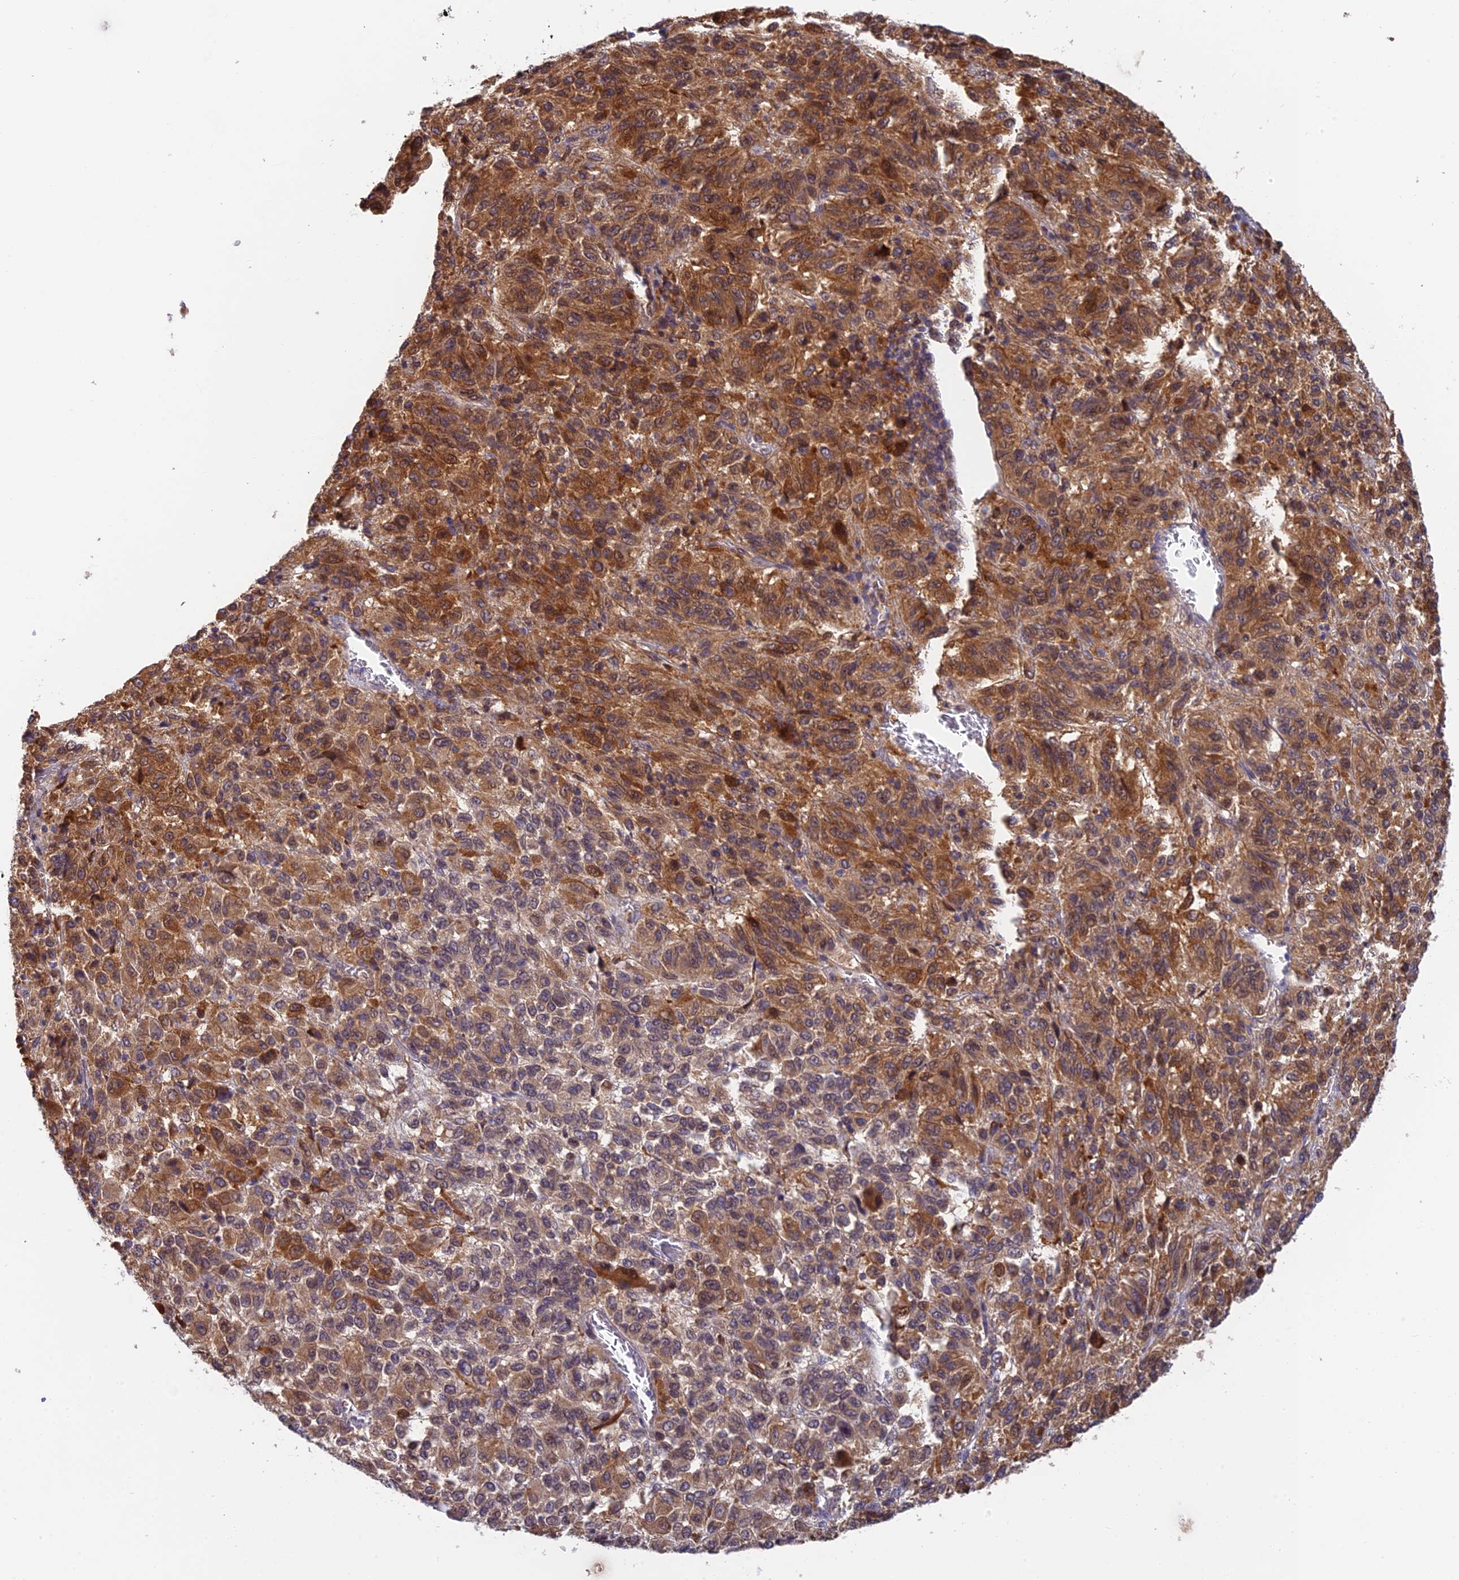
{"staining": {"intensity": "moderate", "quantity": ">75%", "location": "cytoplasmic/membranous"}, "tissue": "melanoma", "cell_type": "Tumor cells", "image_type": "cancer", "snomed": [{"axis": "morphology", "description": "Malignant melanoma, Metastatic site"}, {"axis": "topography", "description": "Lung"}], "caption": "Brown immunohistochemical staining in malignant melanoma (metastatic site) shows moderate cytoplasmic/membranous expression in about >75% of tumor cells. (Brightfield microscopy of DAB IHC at high magnification).", "gene": "IPO5", "patient": {"sex": "male", "age": 64}}